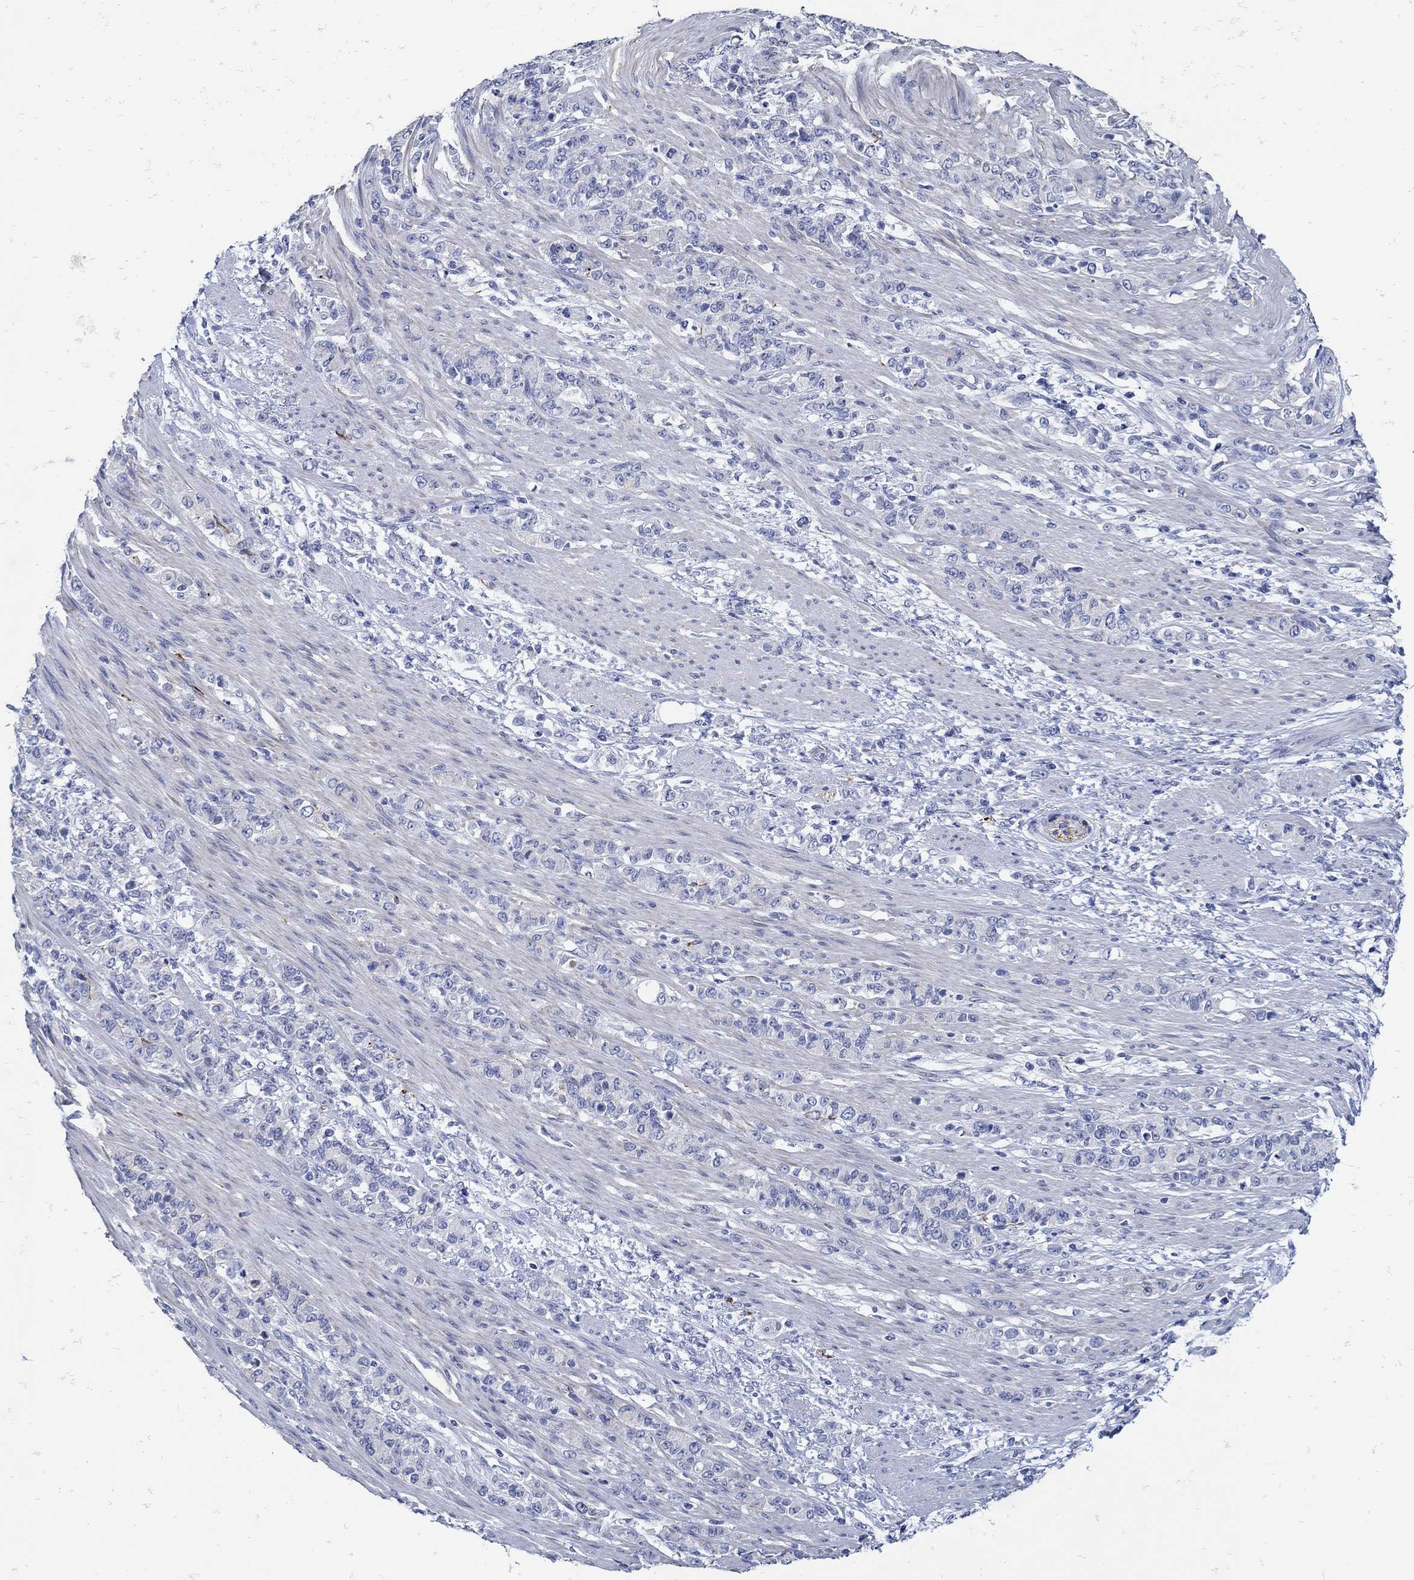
{"staining": {"intensity": "negative", "quantity": "none", "location": "none"}, "tissue": "stomach cancer", "cell_type": "Tumor cells", "image_type": "cancer", "snomed": [{"axis": "morphology", "description": "Normal tissue, NOS"}, {"axis": "morphology", "description": "Adenocarcinoma, NOS"}, {"axis": "topography", "description": "Stomach"}], "caption": "Adenocarcinoma (stomach) was stained to show a protein in brown. There is no significant expression in tumor cells. (DAB (3,3'-diaminobenzidine) IHC, high magnification).", "gene": "NOS1", "patient": {"sex": "female", "age": 79}}